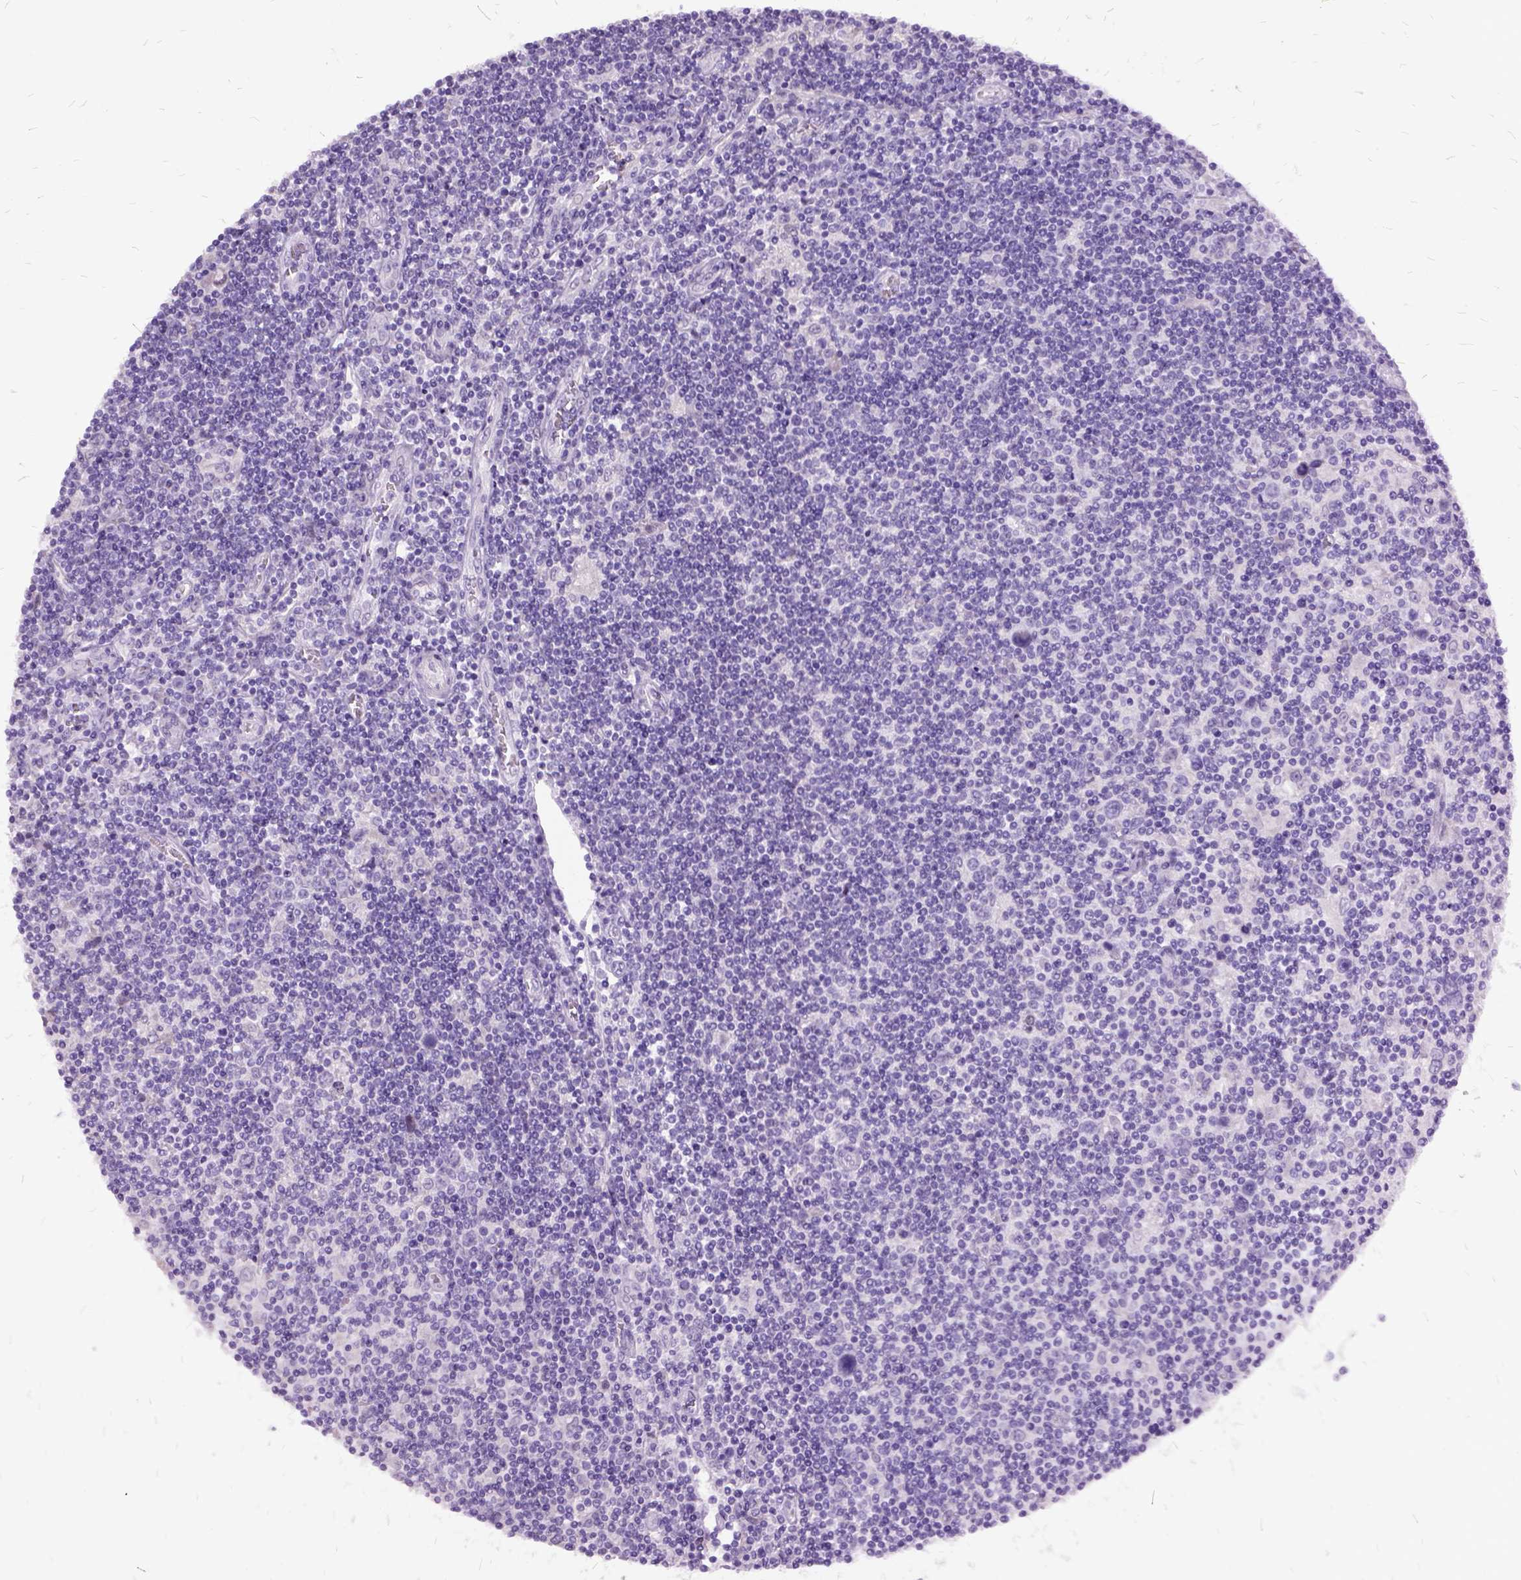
{"staining": {"intensity": "negative", "quantity": "none", "location": "none"}, "tissue": "lymphoma", "cell_type": "Tumor cells", "image_type": "cancer", "snomed": [{"axis": "morphology", "description": "Hodgkin's disease, NOS"}, {"axis": "topography", "description": "Lymph node"}], "caption": "DAB (3,3'-diaminobenzidine) immunohistochemical staining of human Hodgkin's disease demonstrates no significant staining in tumor cells.", "gene": "MME", "patient": {"sex": "male", "age": 40}}